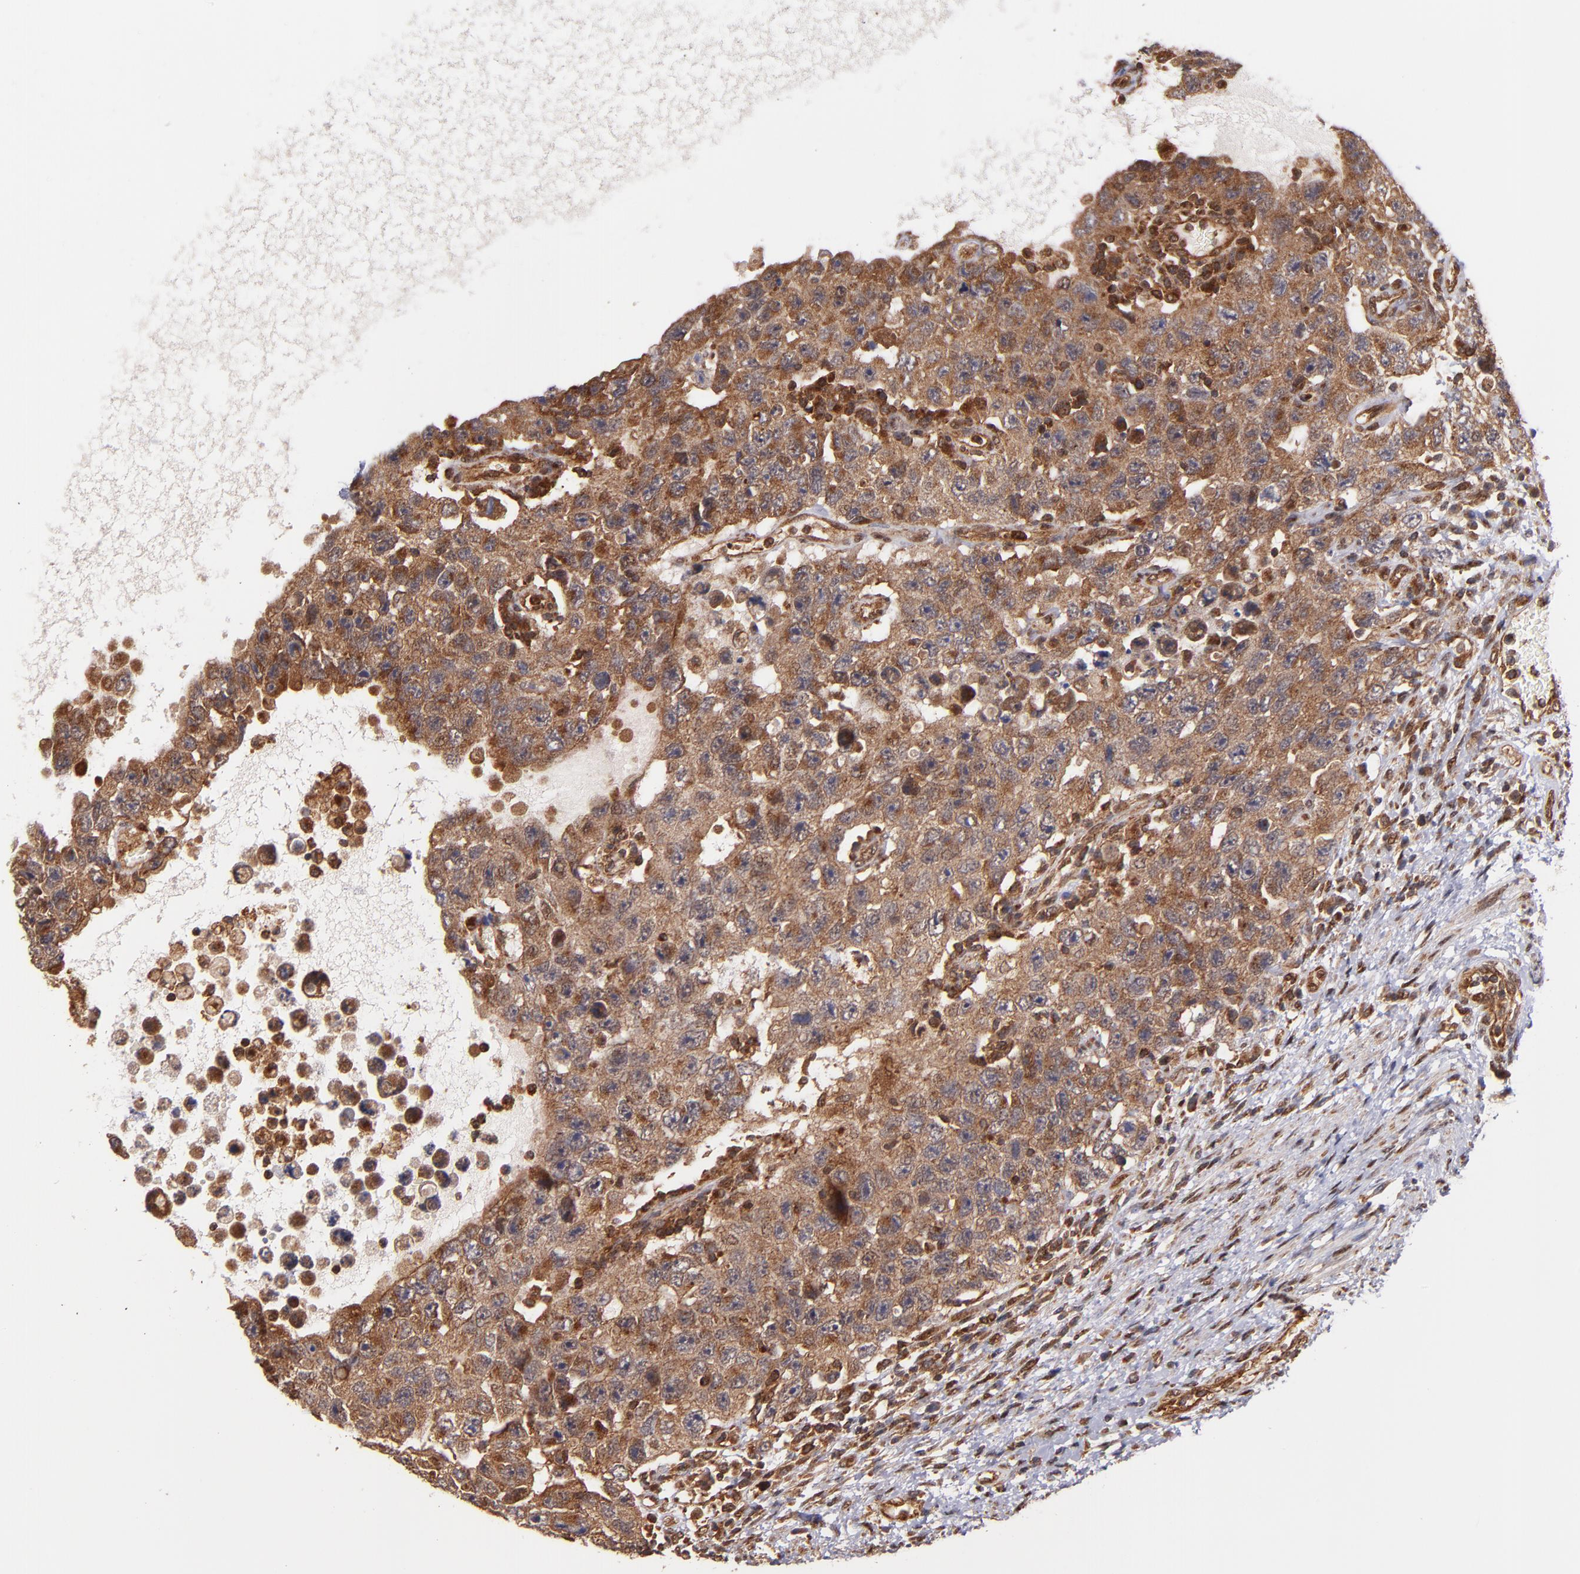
{"staining": {"intensity": "strong", "quantity": ">75%", "location": "cytoplasmic/membranous"}, "tissue": "testis cancer", "cell_type": "Tumor cells", "image_type": "cancer", "snomed": [{"axis": "morphology", "description": "Carcinoma, Embryonal, NOS"}, {"axis": "topography", "description": "Testis"}], "caption": "Strong cytoplasmic/membranous protein staining is appreciated in about >75% of tumor cells in testis cancer (embryonal carcinoma). The staining was performed using DAB, with brown indicating positive protein expression. Nuclei are stained blue with hematoxylin.", "gene": "STX8", "patient": {"sex": "male", "age": 26}}